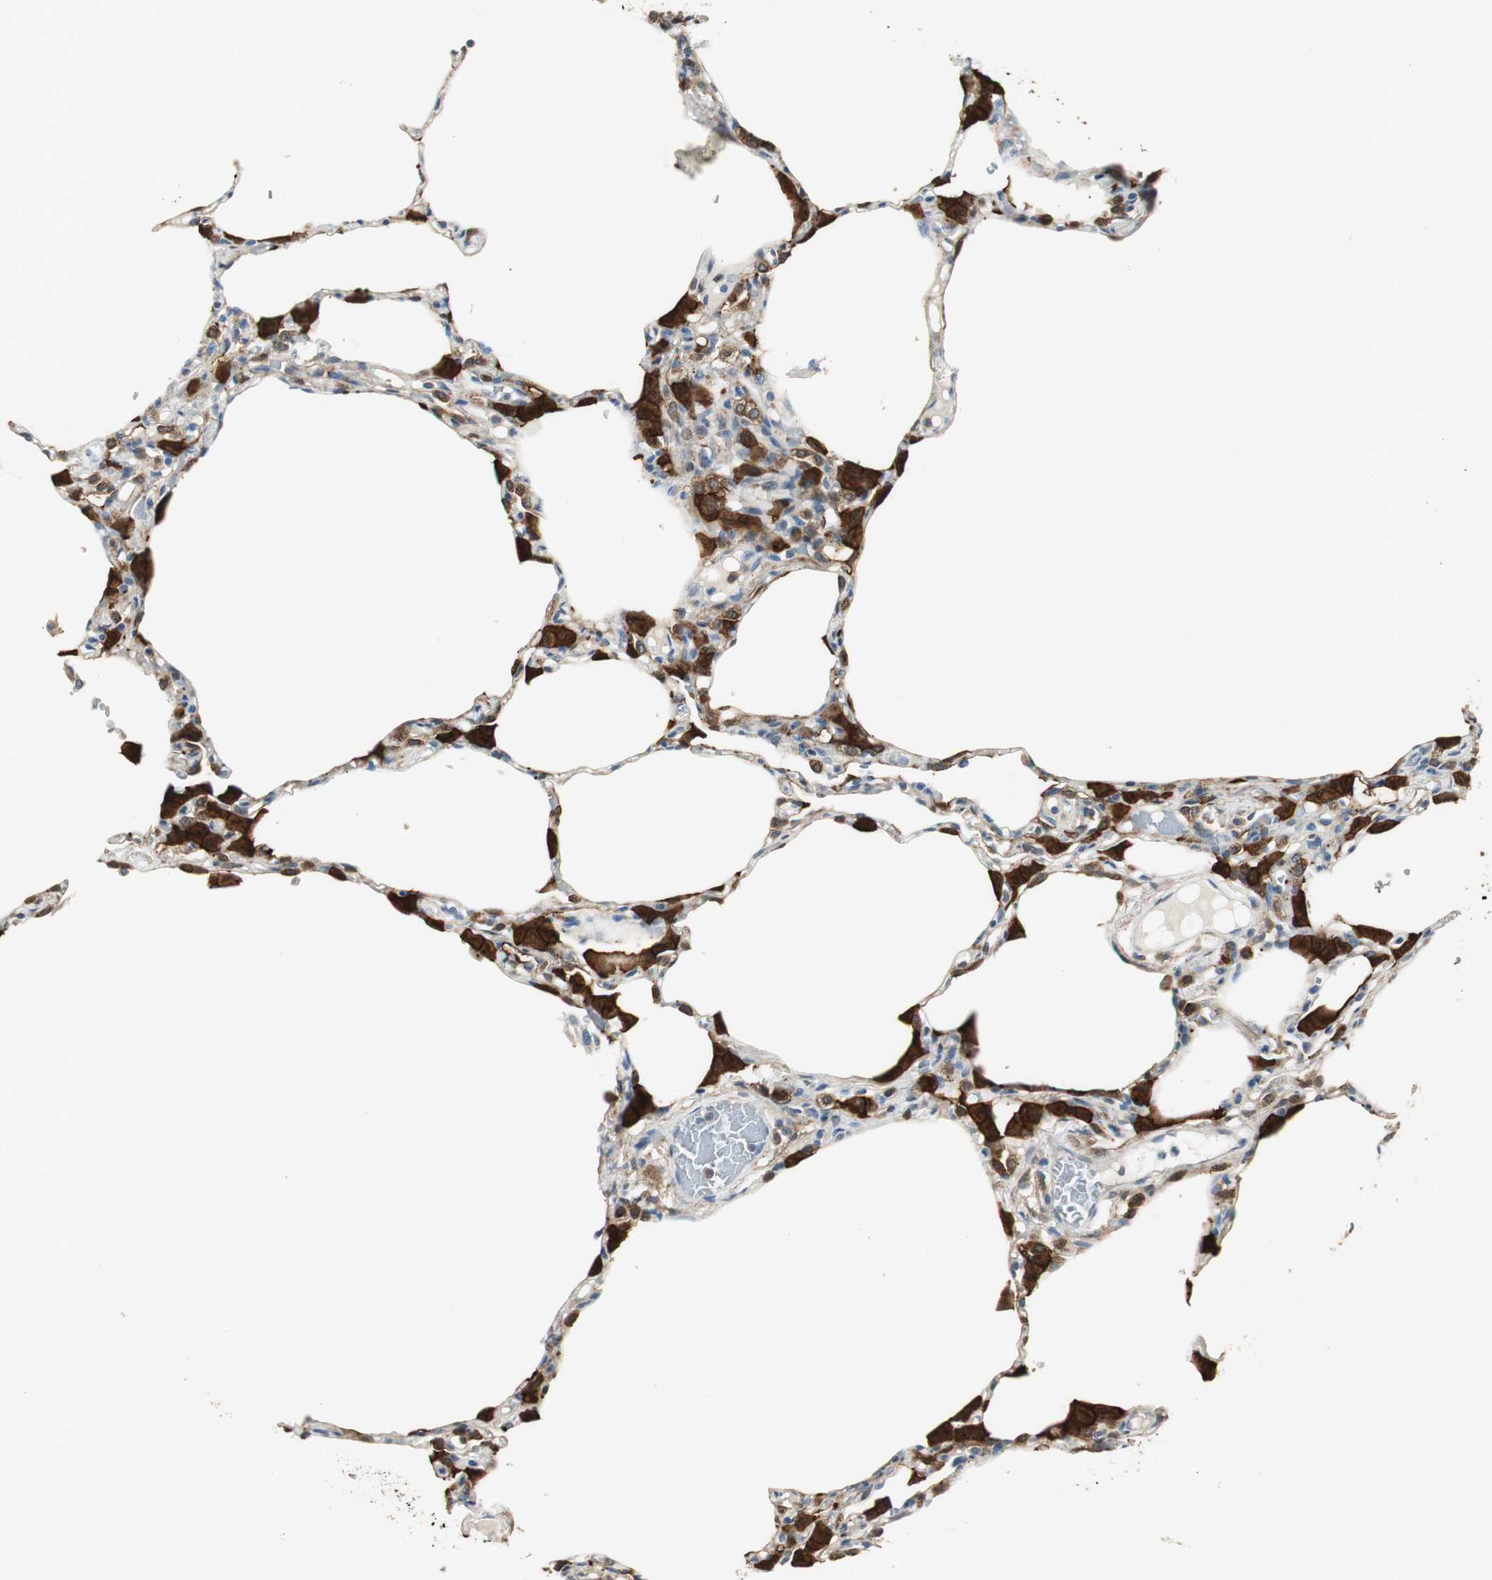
{"staining": {"intensity": "moderate", "quantity": "<25%", "location": "cytoplasmic/membranous"}, "tissue": "lung", "cell_type": "Alveolar cells", "image_type": "normal", "snomed": [{"axis": "morphology", "description": "Normal tissue, NOS"}, {"axis": "topography", "description": "Lung"}], "caption": "Benign lung demonstrates moderate cytoplasmic/membranous staining in about <25% of alveolar cells, visualized by immunohistochemistry.", "gene": "MSTO1", "patient": {"sex": "female", "age": 49}}